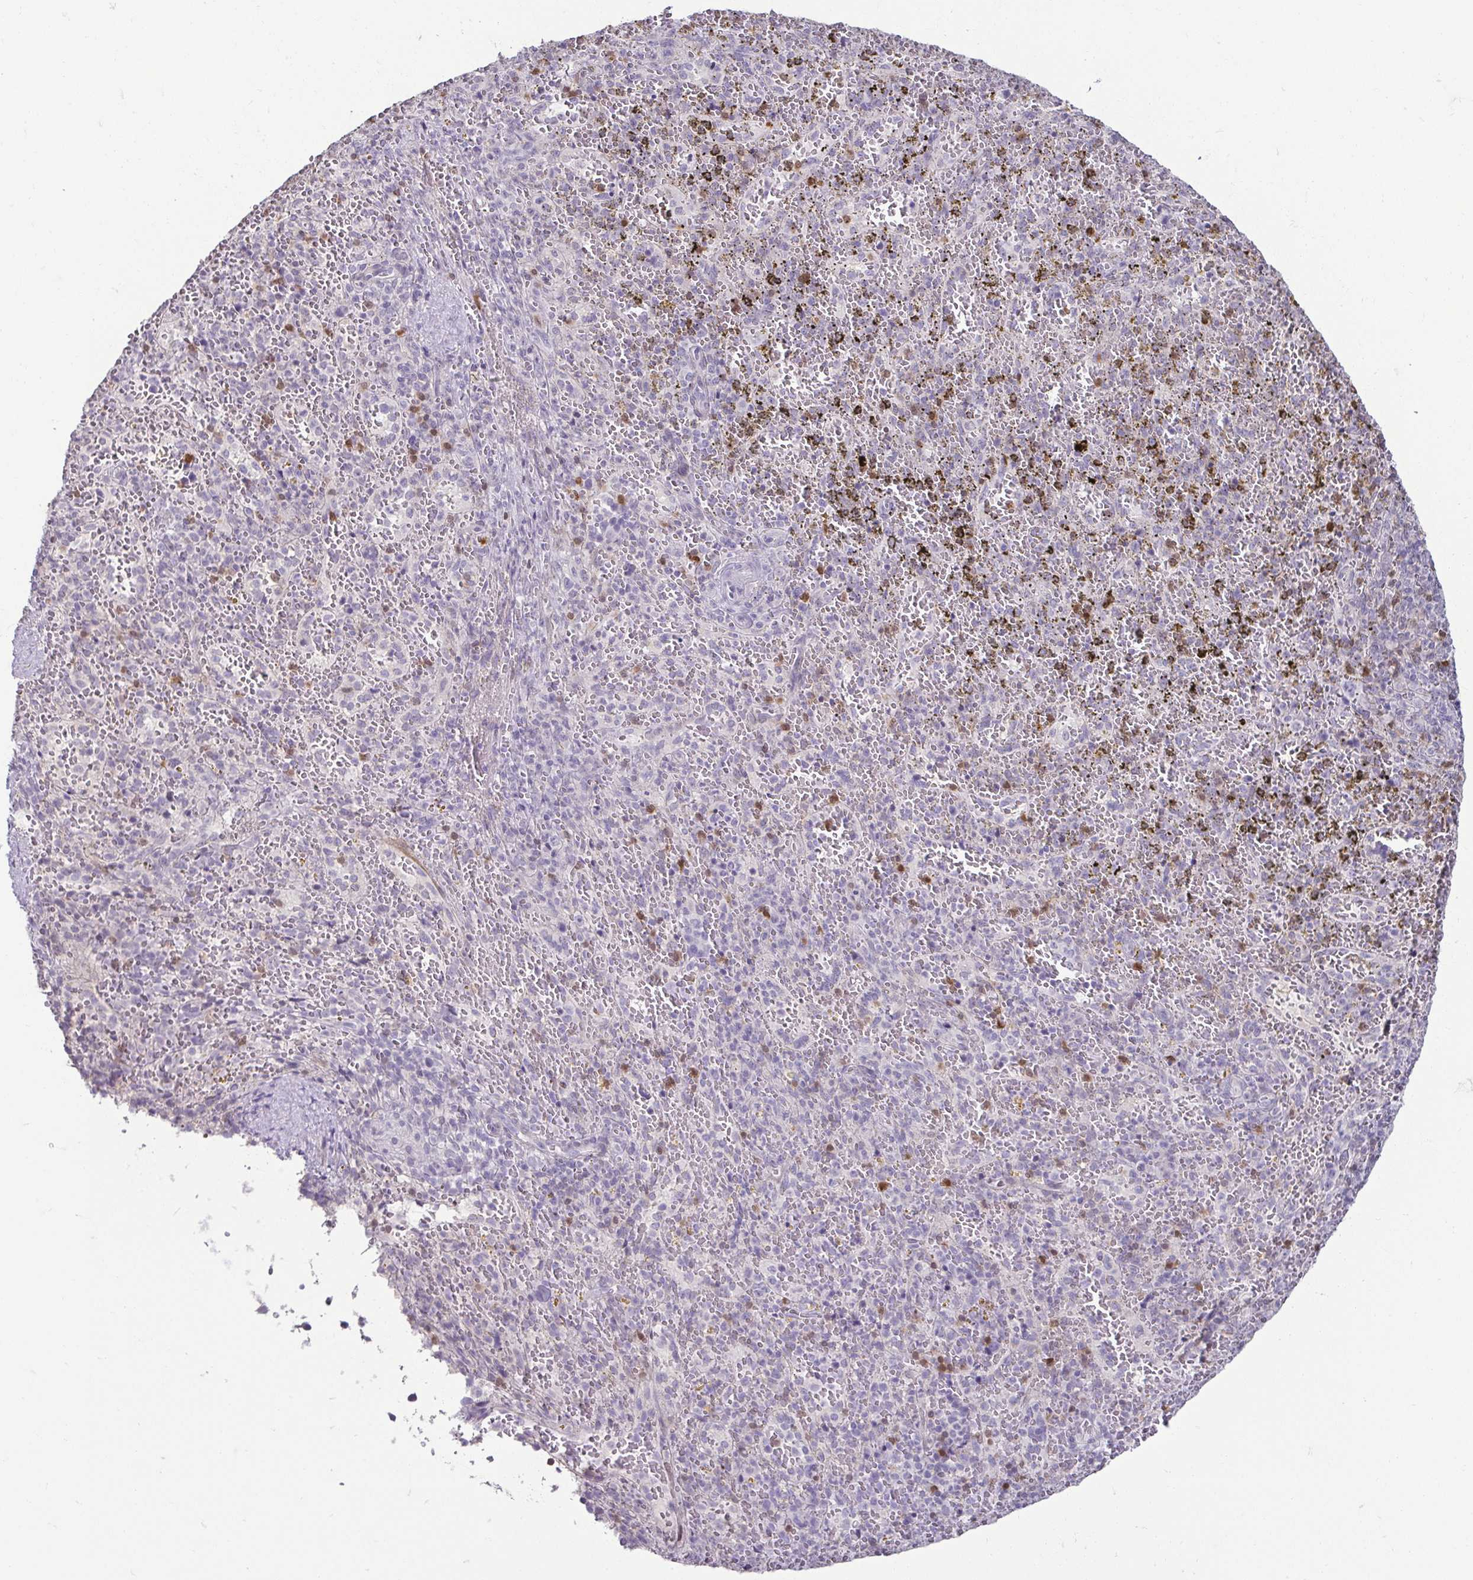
{"staining": {"intensity": "moderate", "quantity": "<25%", "location": "cytoplasmic/membranous,nuclear"}, "tissue": "spleen", "cell_type": "Cells in red pulp", "image_type": "normal", "snomed": [{"axis": "morphology", "description": "Normal tissue, NOS"}, {"axis": "topography", "description": "Spleen"}], "caption": "Immunohistochemistry (IHC) (DAB (3,3'-diaminobenzidine)) staining of normal spleen shows moderate cytoplasmic/membranous,nuclear protein expression in approximately <25% of cells in red pulp.", "gene": "HOPX", "patient": {"sex": "female", "age": 50}}